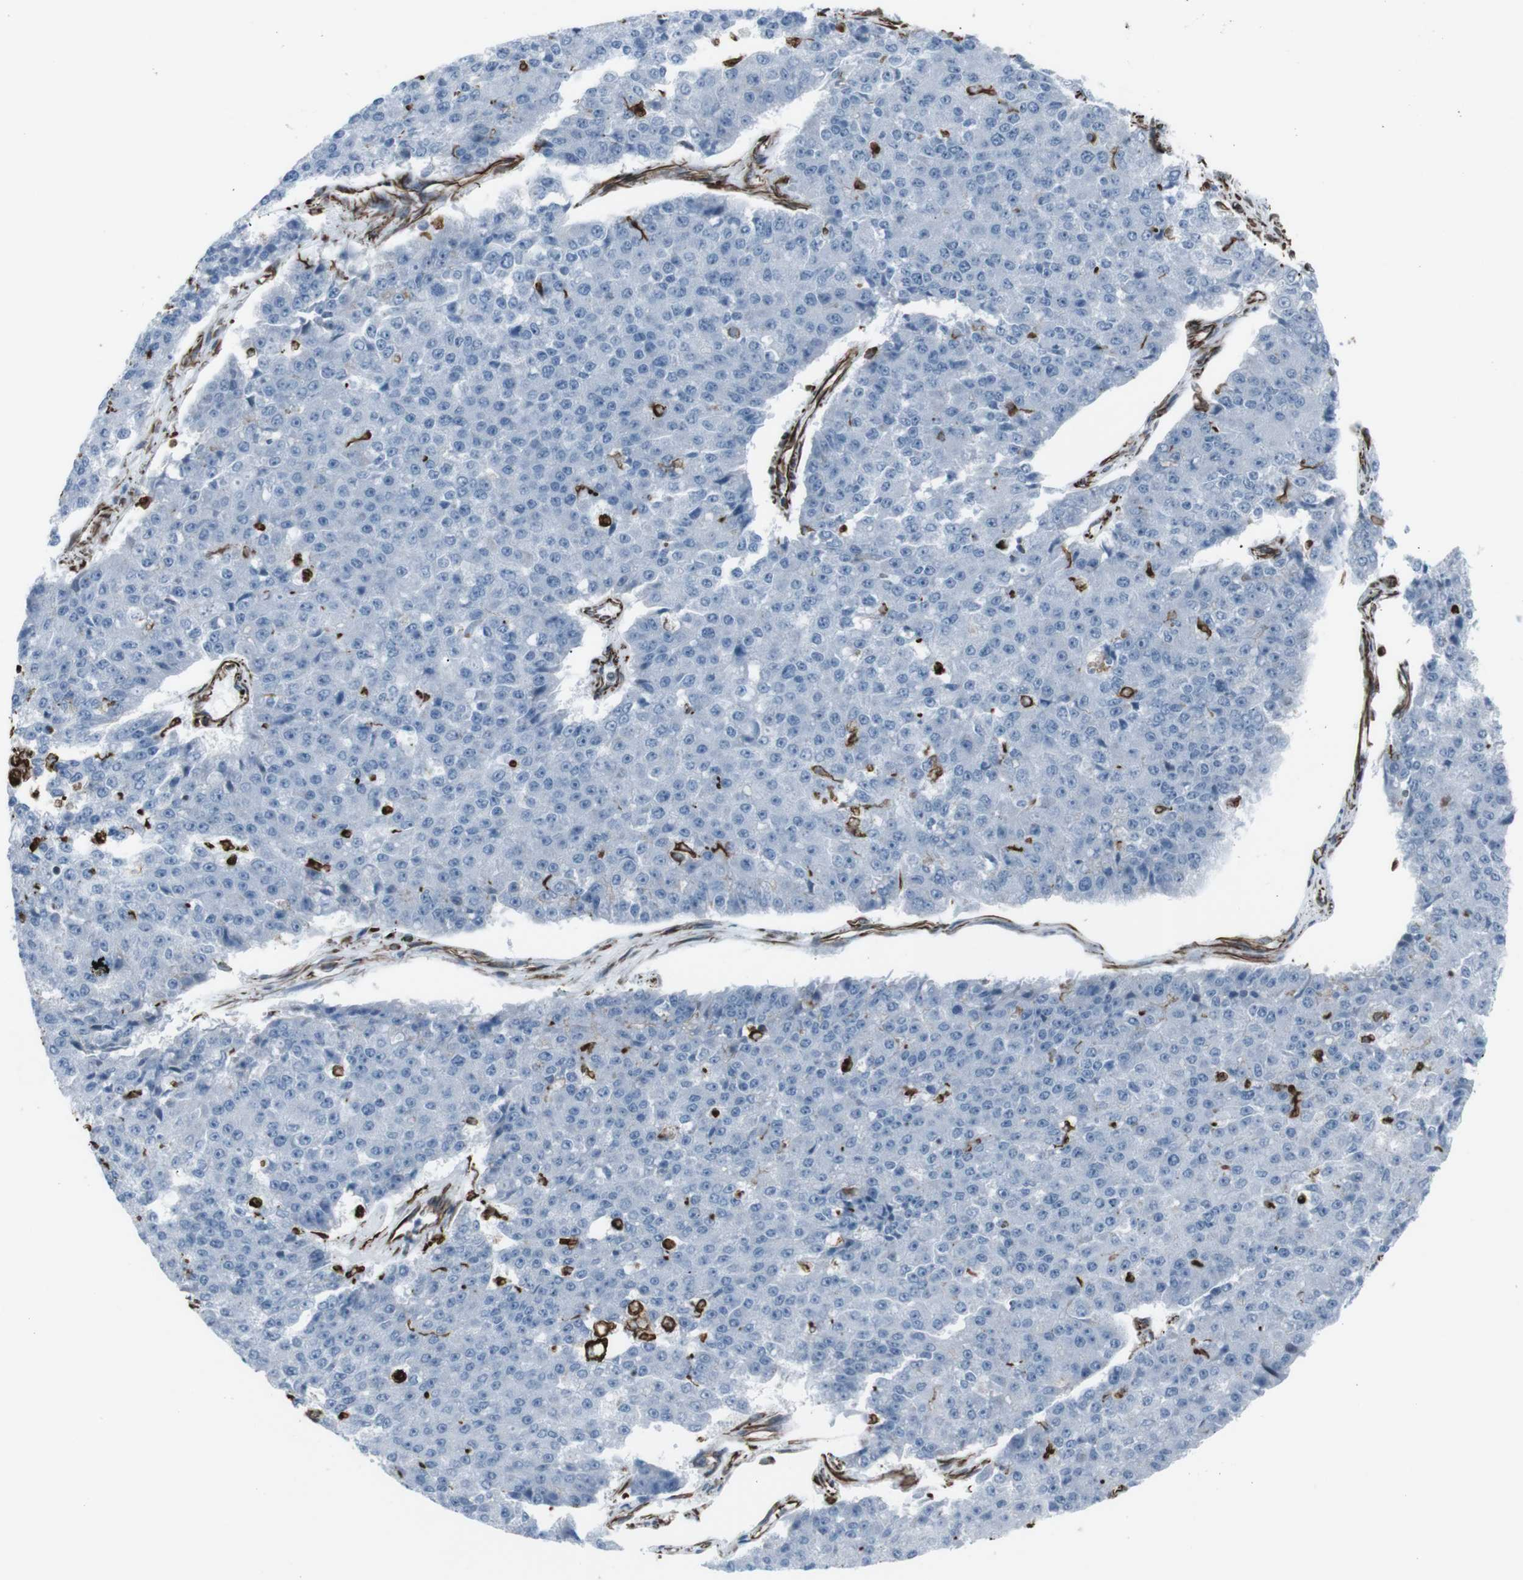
{"staining": {"intensity": "negative", "quantity": "none", "location": "none"}, "tissue": "pancreatic cancer", "cell_type": "Tumor cells", "image_type": "cancer", "snomed": [{"axis": "morphology", "description": "Adenocarcinoma, NOS"}, {"axis": "topography", "description": "Pancreas"}], "caption": "Adenocarcinoma (pancreatic) stained for a protein using IHC shows no expression tumor cells.", "gene": "ZDHHC6", "patient": {"sex": "male", "age": 50}}